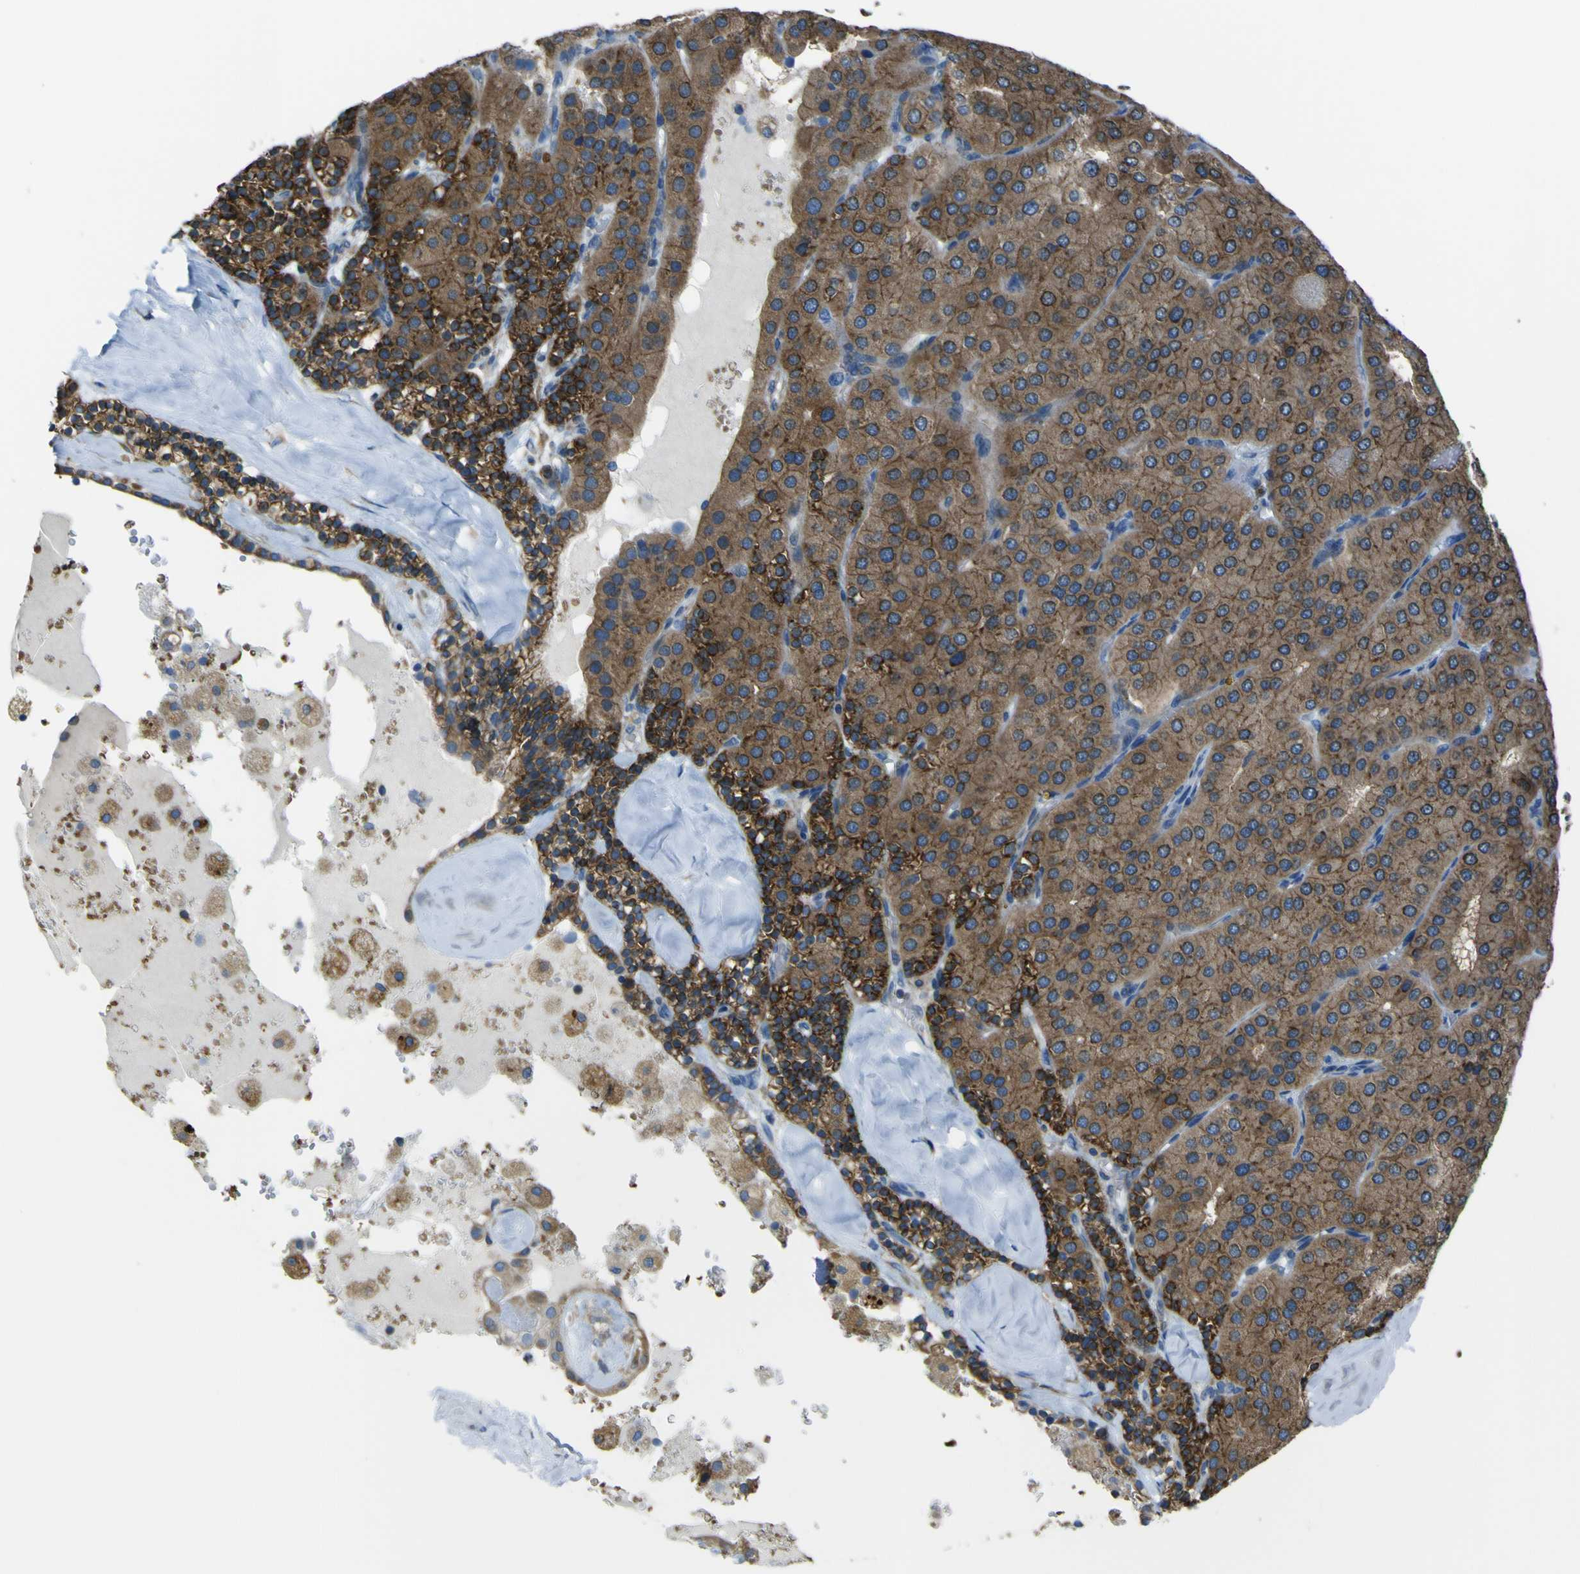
{"staining": {"intensity": "strong", "quantity": ">75%", "location": "cytoplasmic/membranous"}, "tissue": "parathyroid gland", "cell_type": "Glandular cells", "image_type": "normal", "snomed": [{"axis": "morphology", "description": "Normal tissue, NOS"}, {"axis": "morphology", "description": "Adenoma, NOS"}, {"axis": "topography", "description": "Parathyroid gland"}], "caption": "DAB (3,3'-diaminobenzidine) immunohistochemical staining of unremarkable human parathyroid gland shows strong cytoplasmic/membranous protein positivity in about >75% of glandular cells.", "gene": "STIM1", "patient": {"sex": "female", "age": 86}}